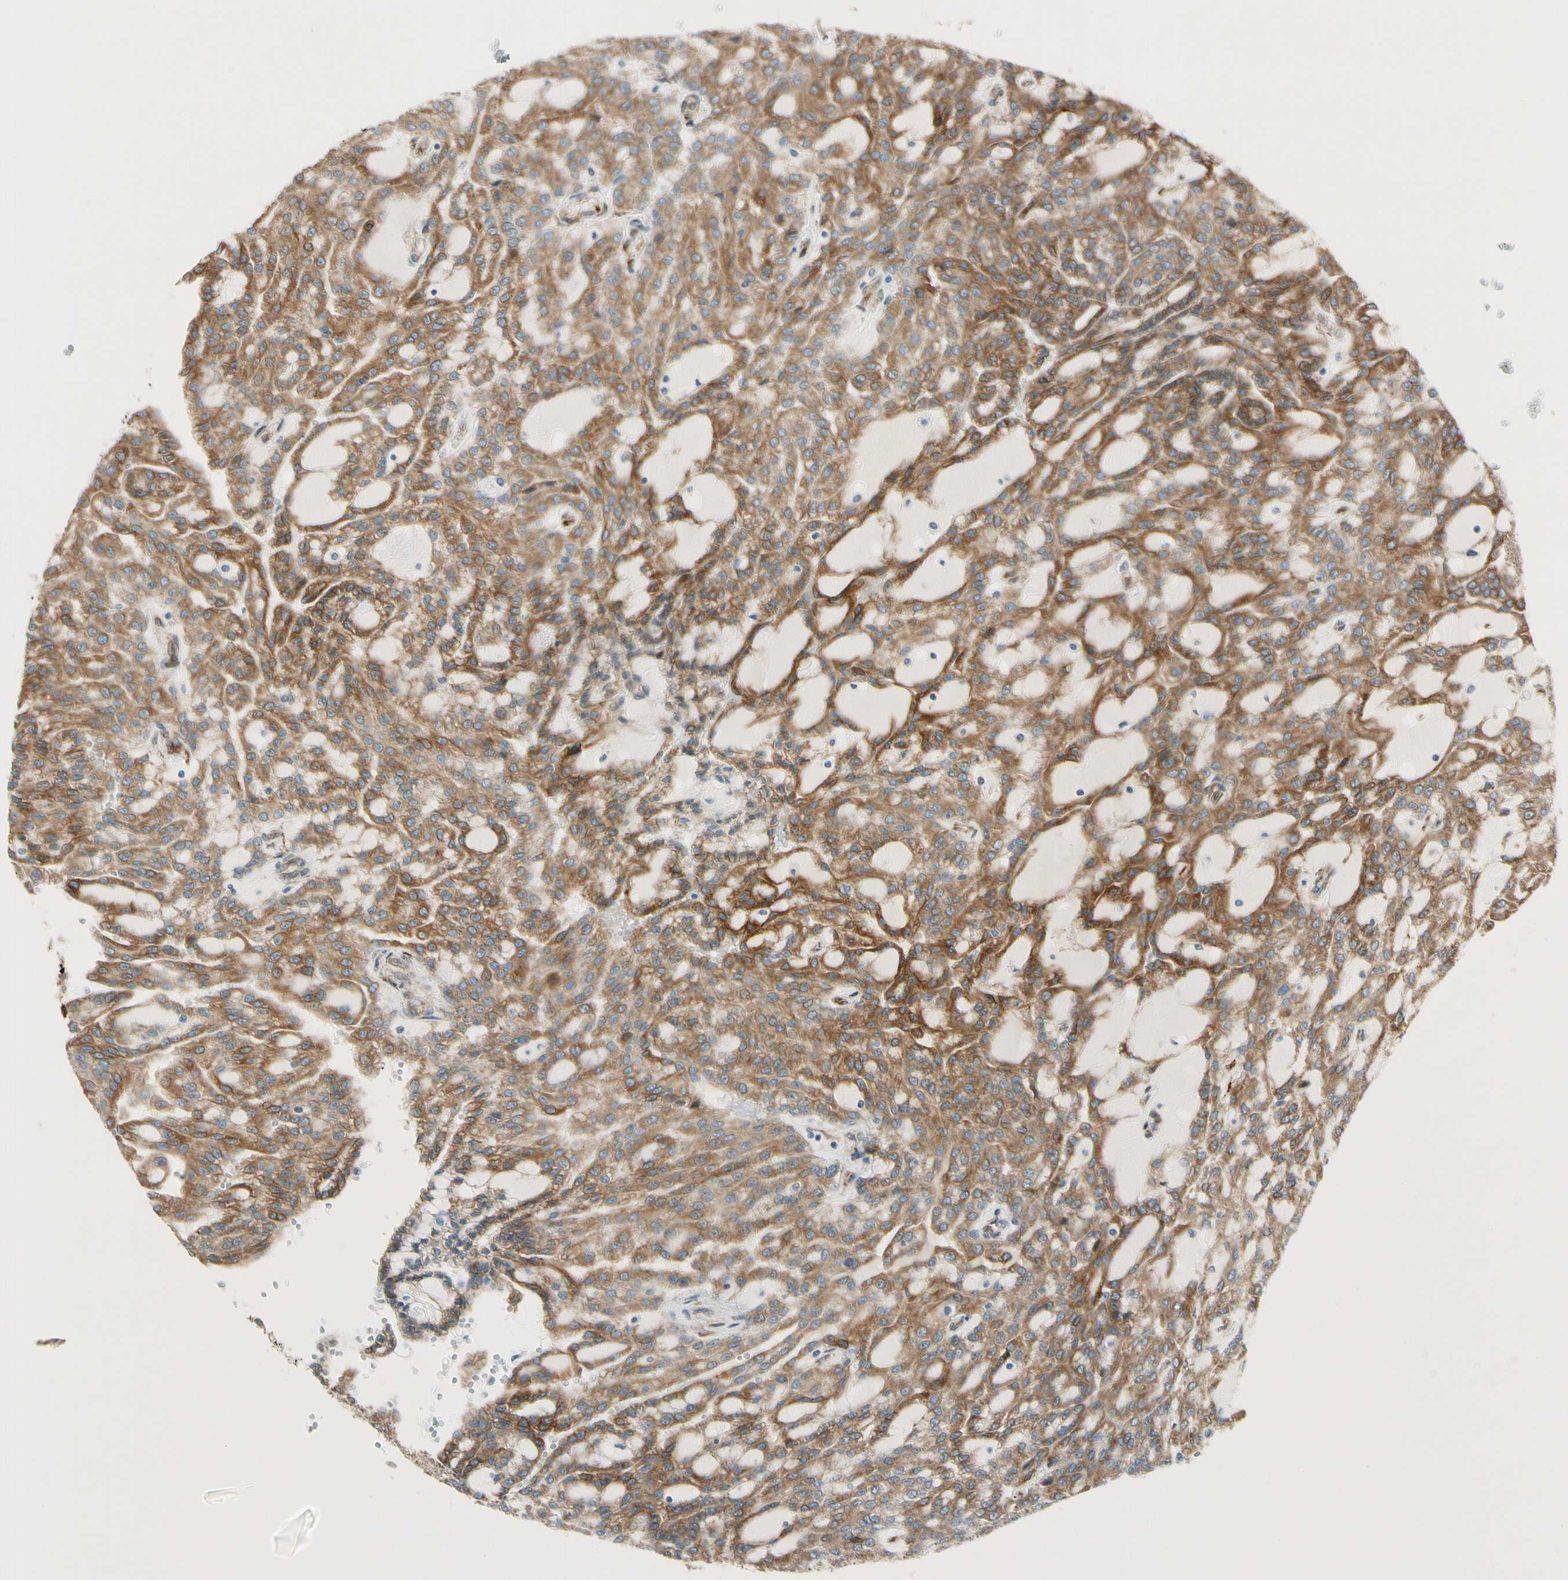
{"staining": {"intensity": "moderate", "quantity": ">75%", "location": "cytoplasmic/membranous"}, "tissue": "renal cancer", "cell_type": "Tumor cells", "image_type": "cancer", "snomed": [{"axis": "morphology", "description": "Adenocarcinoma, NOS"}, {"axis": "topography", "description": "Kidney"}], "caption": "Renal cancer was stained to show a protein in brown. There is medium levels of moderate cytoplasmic/membranous staining in about >75% of tumor cells.", "gene": "FKBP7", "patient": {"sex": "male", "age": 63}}